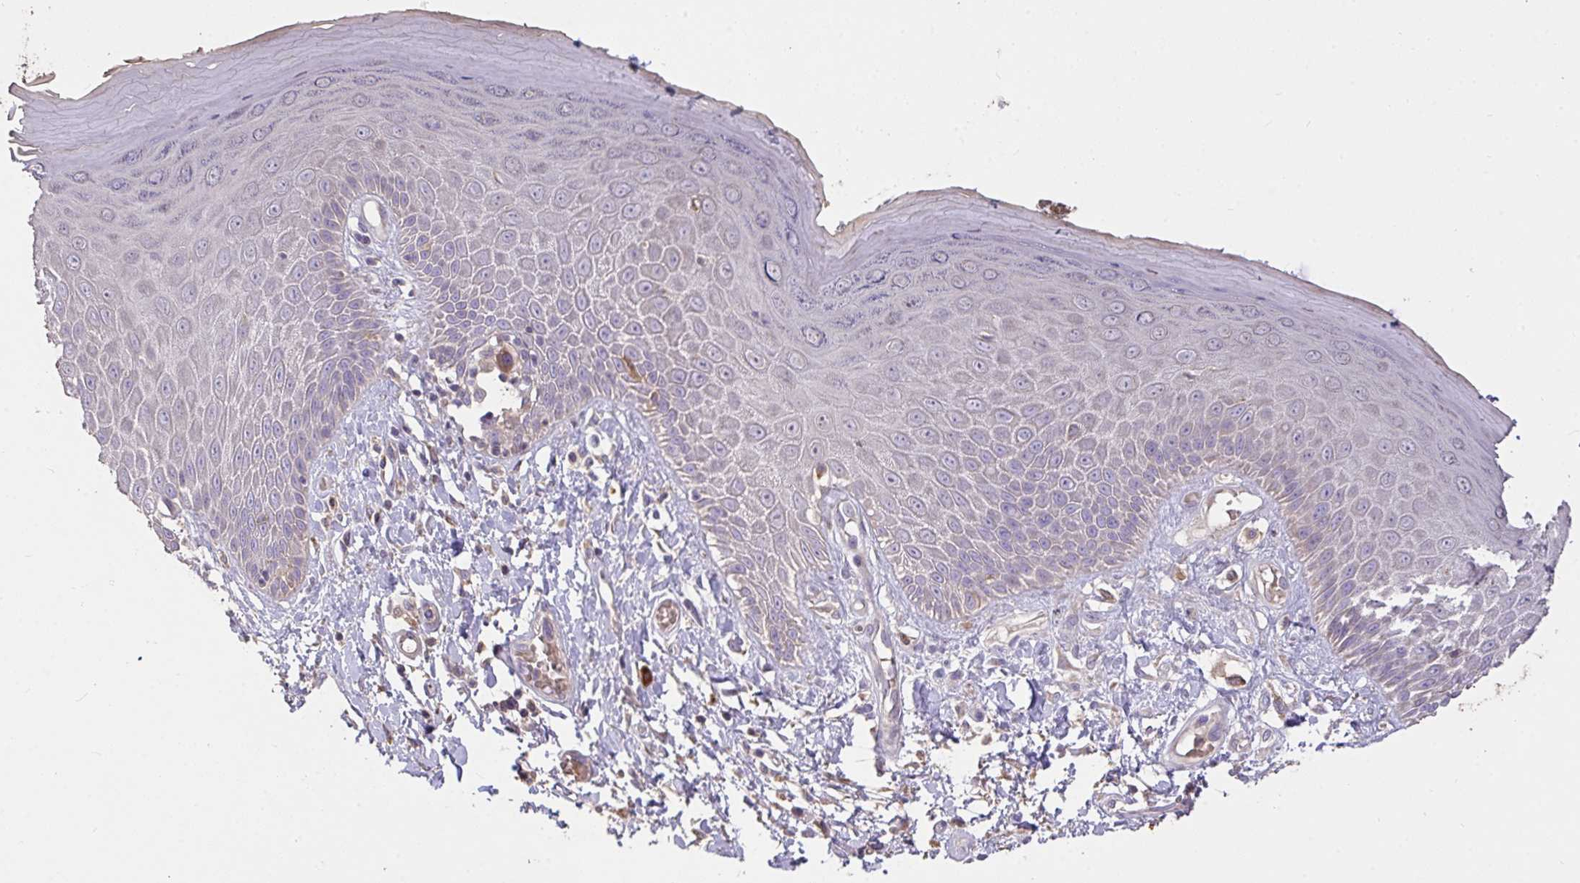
{"staining": {"intensity": "strong", "quantity": "<25%", "location": "cytoplasmic/membranous"}, "tissue": "skin", "cell_type": "Epidermal cells", "image_type": "normal", "snomed": [{"axis": "morphology", "description": "Normal tissue, NOS"}, {"axis": "topography", "description": "Anal"}, {"axis": "topography", "description": "Peripheral nerve tissue"}], "caption": "Immunohistochemistry photomicrograph of unremarkable skin stained for a protein (brown), which shows medium levels of strong cytoplasmic/membranous expression in about <25% of epidermal cells.", "gene": "FCER1A", "patient": {"sex": "male", "age": 78}}